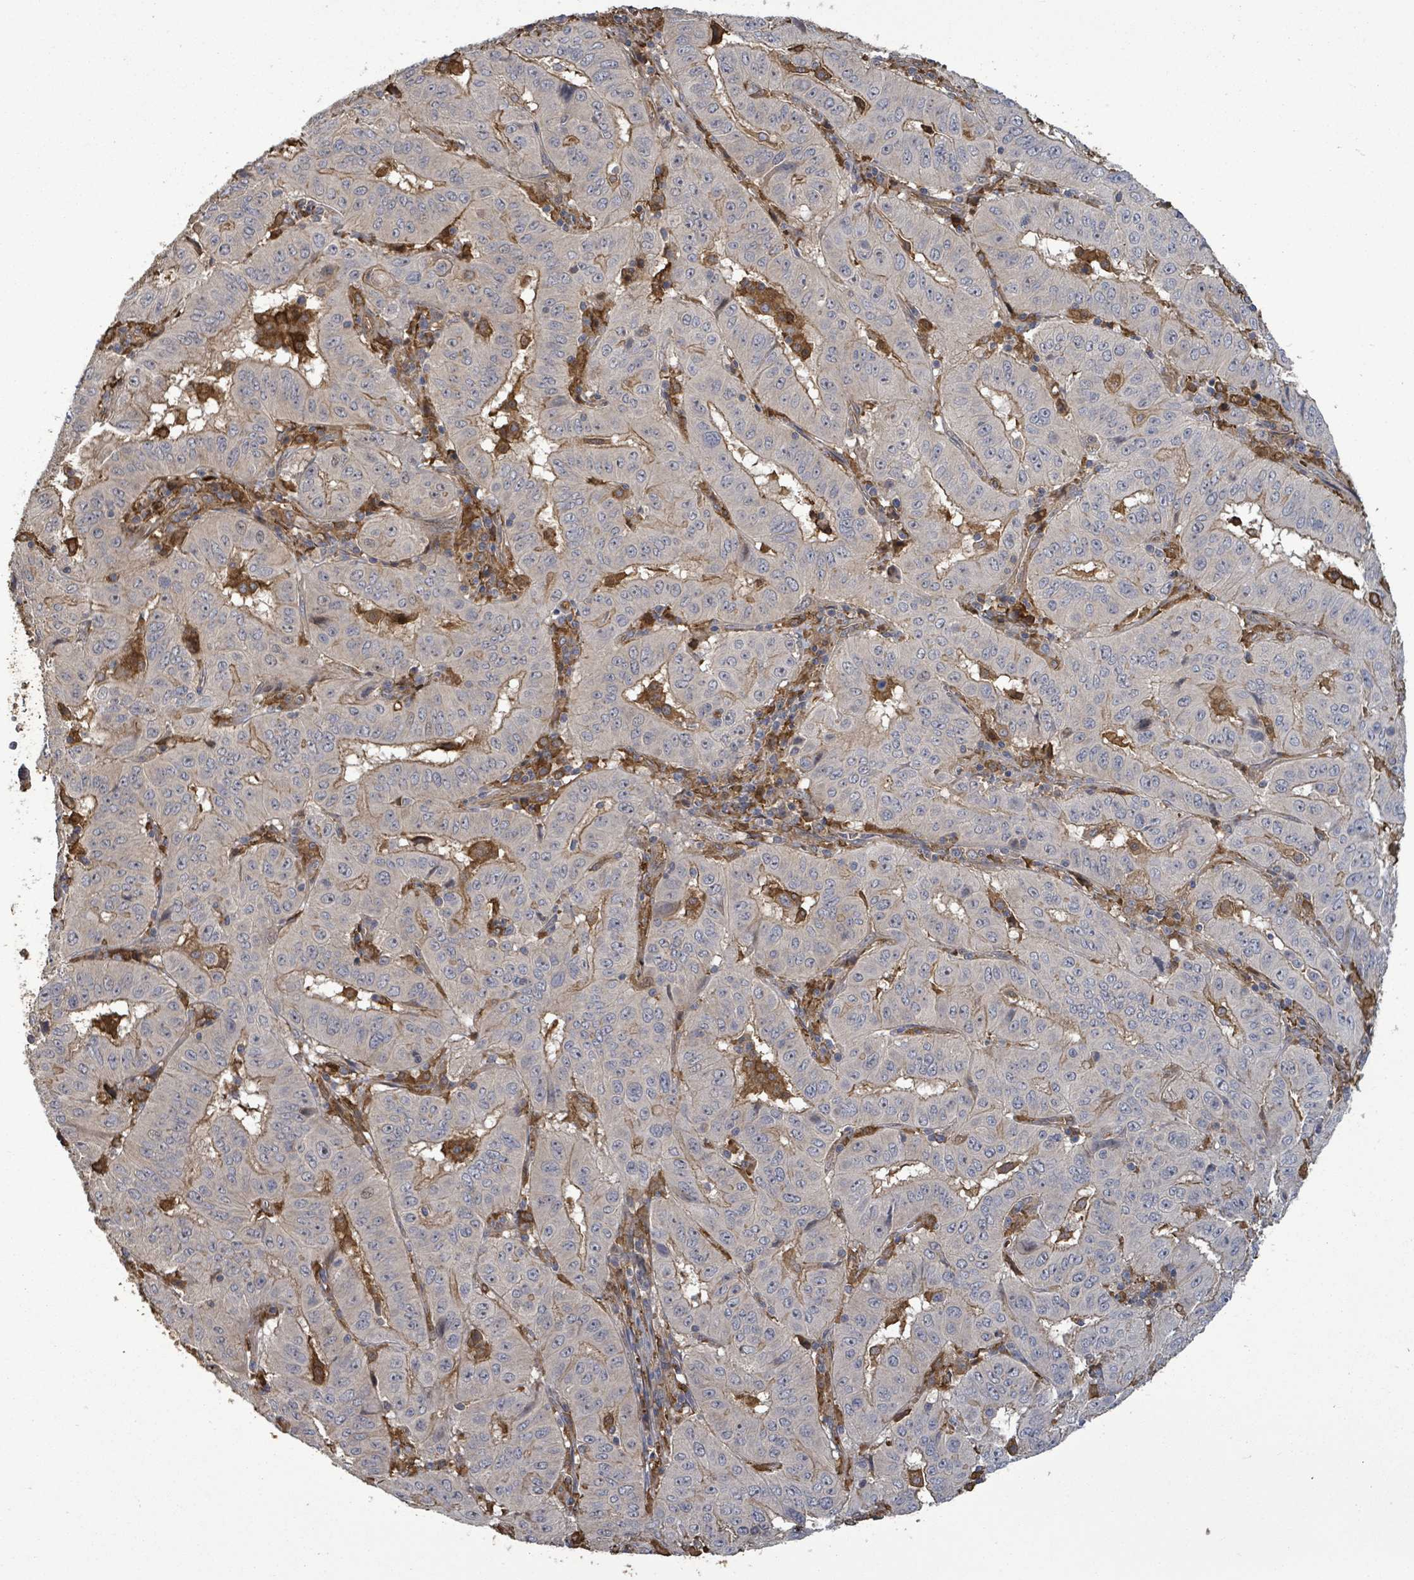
{"staining": {"intensity": "moderate", "quantity": "<25%", "location": "cytoplasmic/membranous"}, "tissue": "pancreatic cancer", "cell_type": "Tumor cells", "image_type": "cancer", "snomed": [{"axis": "morphology", "description": "Adenocarcinoma, NOS"}, {"axis": "topography", "description": "Pancreas"}], "caption": "IHC staining of pancreatic adenocarcinoma, which reveals low levels of moderate cytoplasmic/membranous expression in approximately <25% of tumor cells indicating moderate cytoplasmic/membranous protein expression. The staining was performed using DAB (3,3'-diaminobenzidine) (brown) for protein detection and nuclei were counterstained in hematoxylin (blue).", "gene": "MAP3K6", "patient": {"sex": "male", "age": 63}}